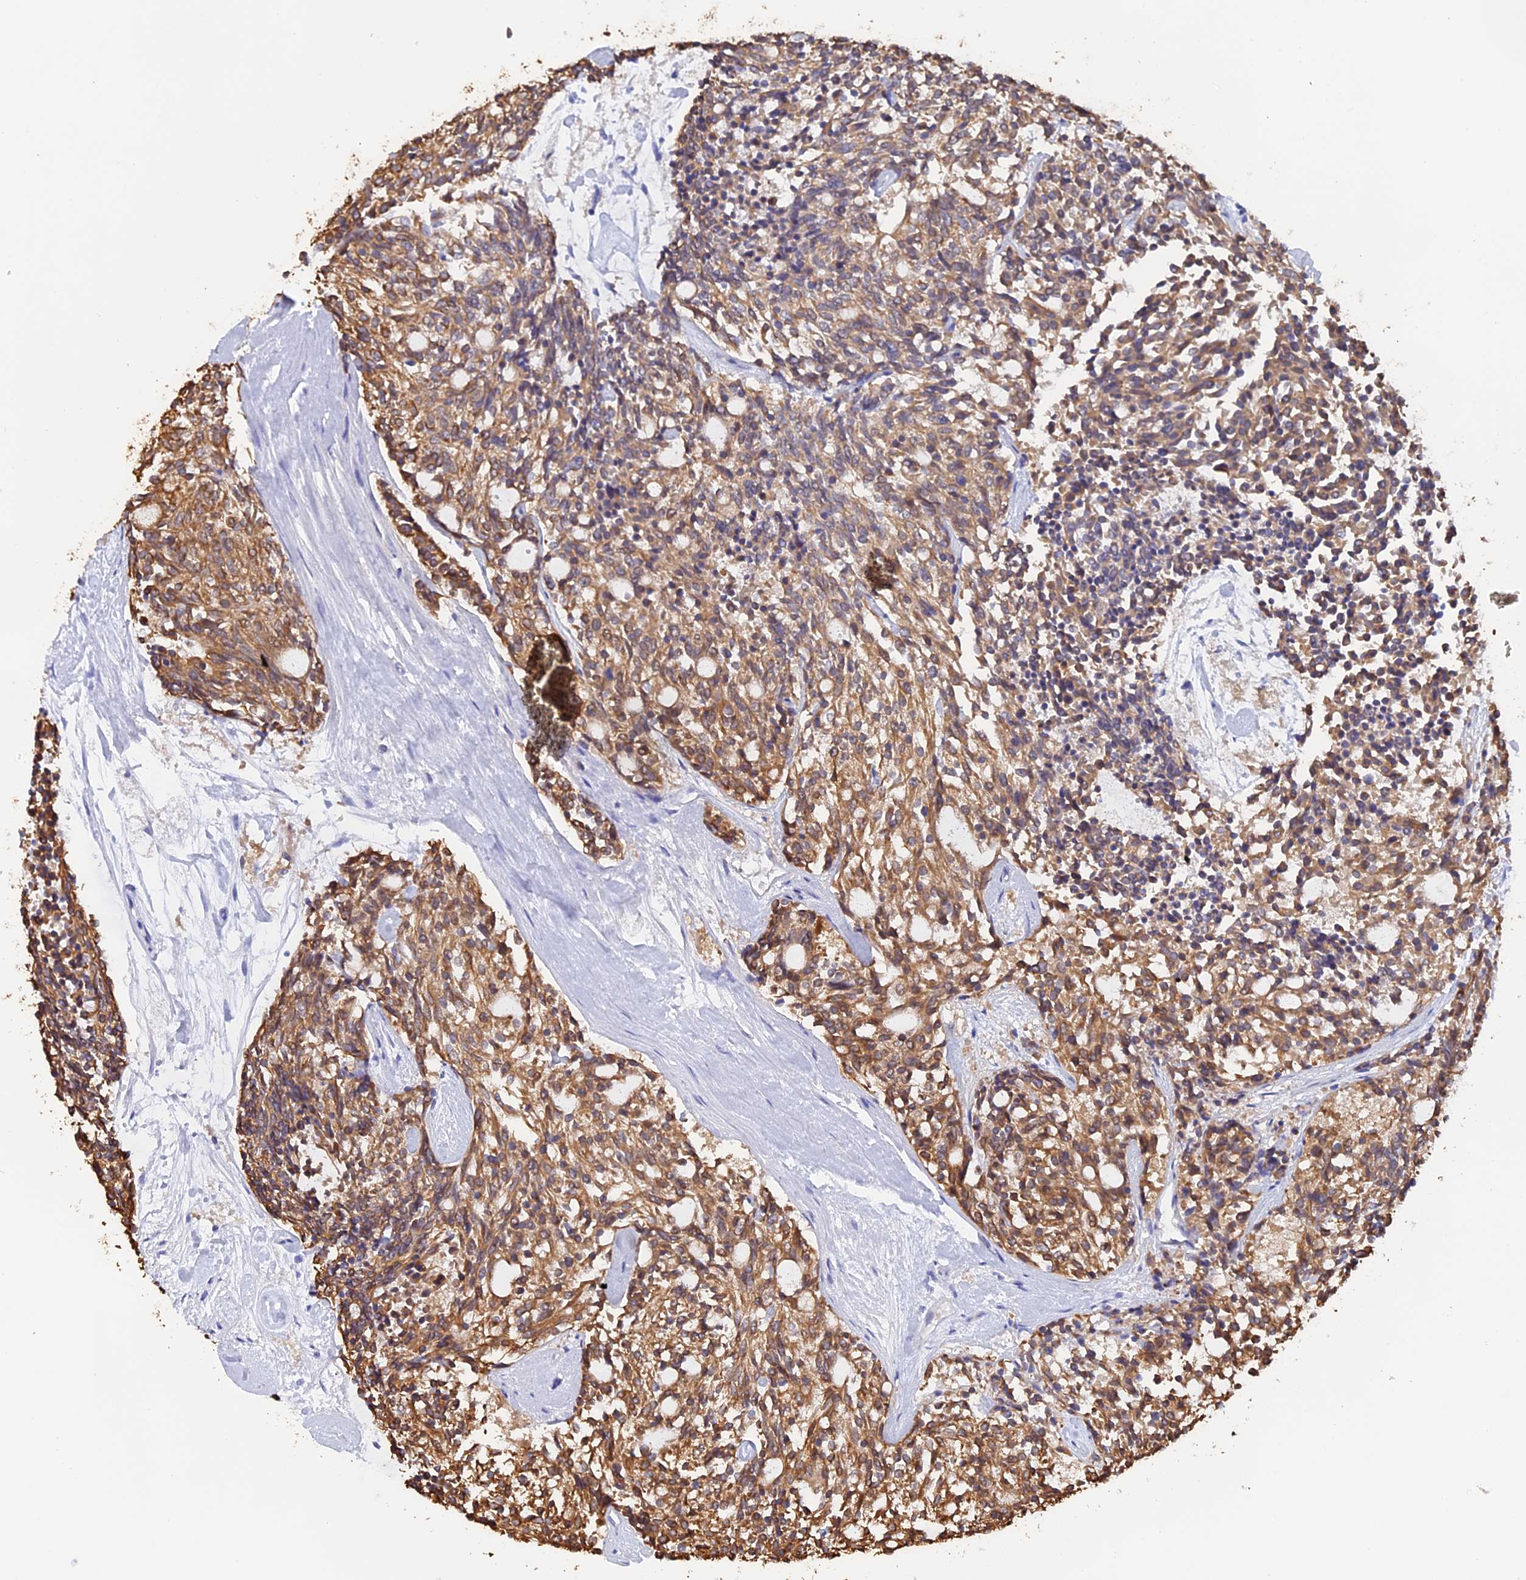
{"staining": {"intensity": "moderate", "quantity": ">75%", "location": "cytoplasmic/membranous"}, "tissue": "carcinoid", "cell_type": "Tumor cells", "image_type": "cancer", "snomed": [{"axis": "morphology", "description": "Carcinoid, malignant, NOS"}, {"axis": "topography", "description": "Pancreas"}], "caption": "A histopathology image of carcinoid (malignant) stained for a protein shows moderate cytoplasmic/membranous brown staining in tumor cells. (IHC, brightfield microscopy, high magnification).", "gene": "STUB1", "patient": {"sex": "female", "age": 54}}